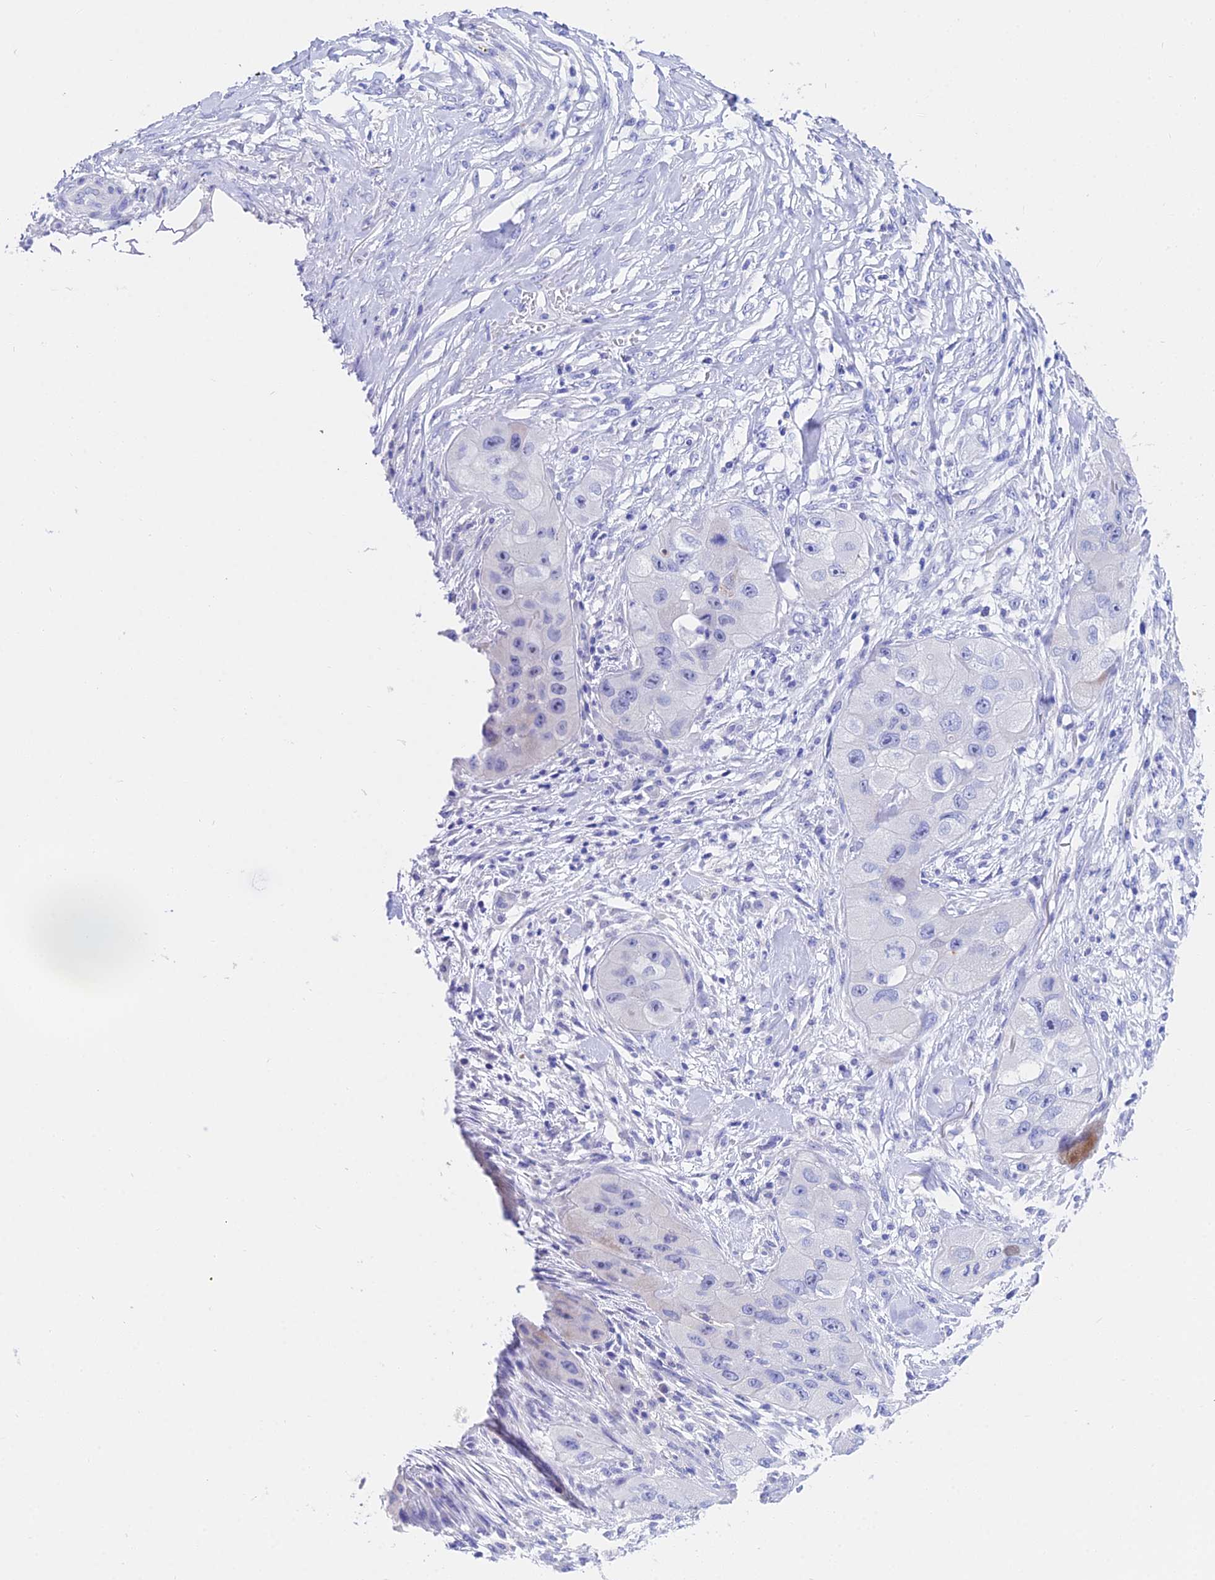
{"staining": {"intensity": "negative", "quantity": "none", "location": "none"}, "tissue": "skin cancer", "cell_type": "Tumor cells", "image_type": "cancer", "snomed": [{"axis": "morphology", "description": "Squamous cell carcinoma, NOS"}, {"axis": "topography", "description": "Skin"}, {"axis": "topography", "description": "Subcutis"}], "caption": "Photomicrograph shows no protein expression in tumor cells of skin cancer (squamous cell carcinoma) tissue.", "gene": "CEP41", "patient": {"sex": "male", "age": 73}}